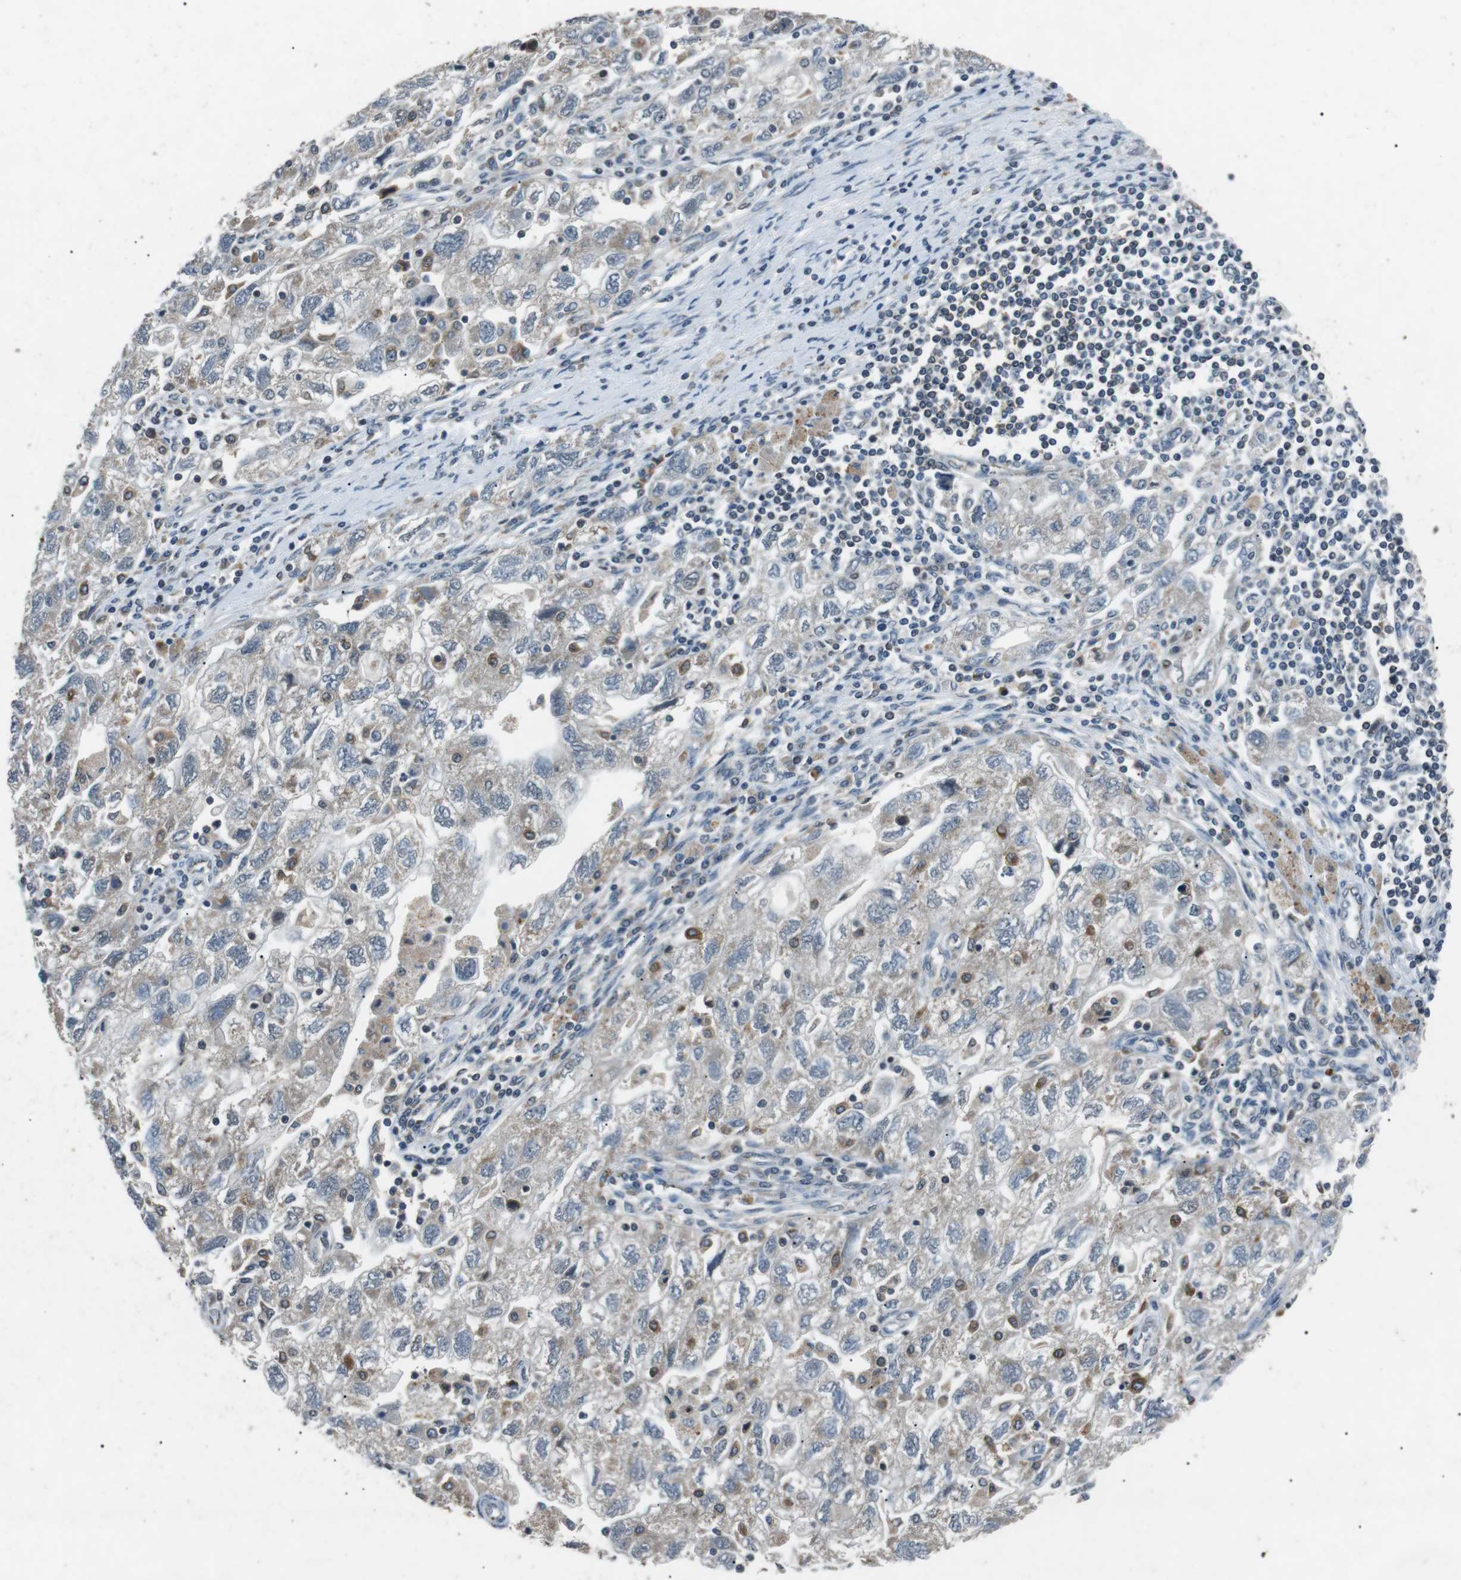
{"staining": {"intensity": "negative", "quantity": "none", "location": "none"}, "tissue": "ovarian cancer", "cell_type": "Tumor cells", "image_type": "cancer", "snomed": [{"axis": "morphology", "description": "Carcinoma, NOS"}, {"axis": "morphology", "description": "Cystadenocarcinoma, serous, NOS"}, {"axis": "topography", "description": "Ovary"}], "caption": "Serous cystadenocarcinoma (ovarian) stained for a protein using IHC demonstrates no positivity tumor cells.", "gene": "NEK7", "patient": {"sex": "female", "age": 69}}